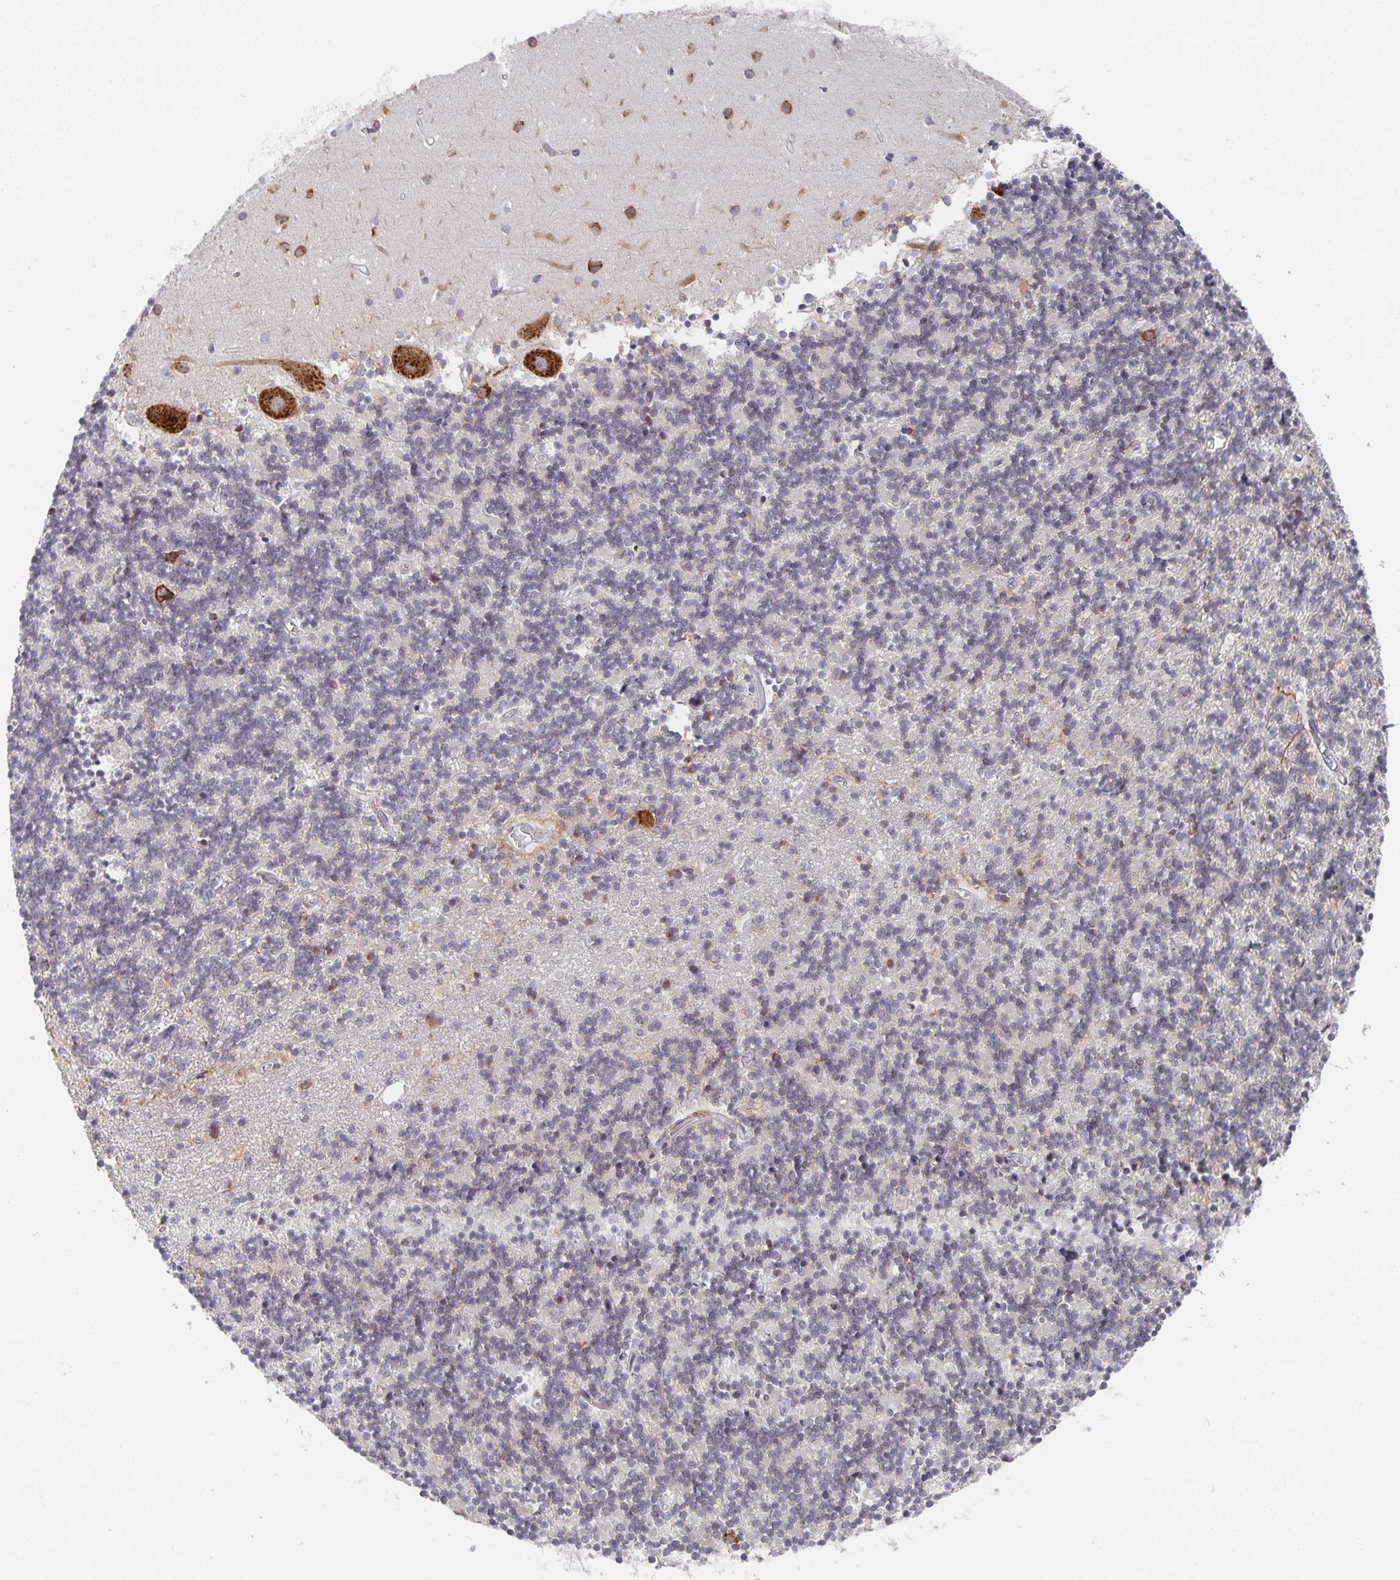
{"staining": {"intensity": "negative", "quantity": "none", "location": "none"}, "tissue": "cerebellum", "cell_type": "Cells in granular layer", "image_type": "normal", "snomed": [{"axis": "morphology", "description": "Normal tissue, NOS"}, {"axis": "topography", "description": "Cerebellum"}], "caption": "A high-resolution histopathology image shows immunohistochemistry (IHC) staining of normal cerebellum, which exhibits no significant expression in cells in granular layer. (Brightfield microscopy of DAB immunohistochemistry at high magnification).", "gene": "NOMO1", "patient": {"sex": "male", "age": 54}}